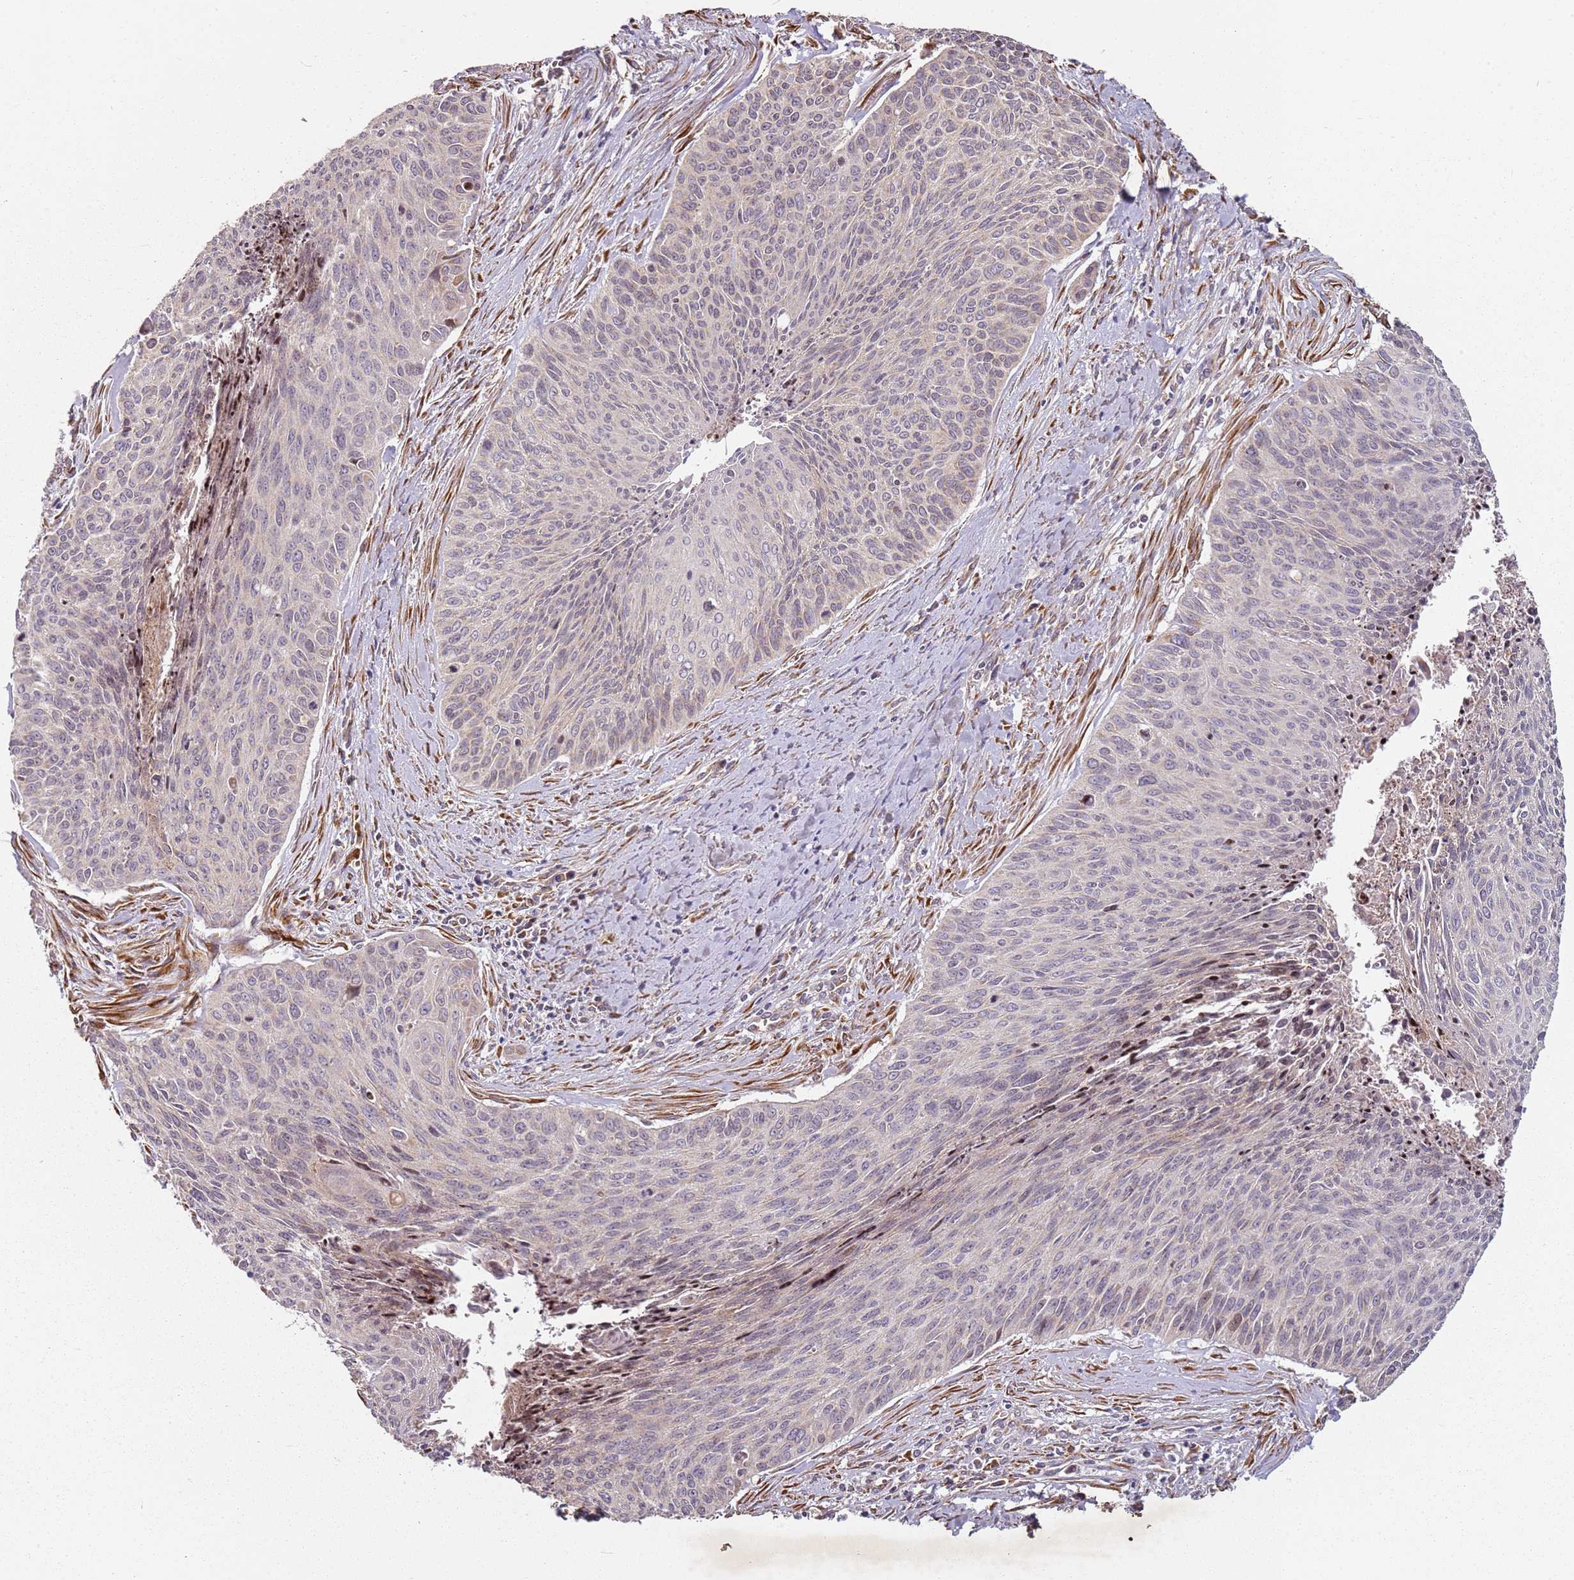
{"staining": {"intensity": "weak", "quantity": "<25%", "location": "cytoplasmic/membranous"}, "tissue": "cervical cancer", "cell_type": "Tumor cells", "image_type": "cancer", "snomed": [{"axis": "morphology", "description": "Squamous cell carcinoma, NOS"}, {"axis": "topography", "description": "Cervix"}], "caption": "Tumor cells show no significant staining in cervical cancer.", "gene": "ARFRP1", "patient": {"sex": "female", "age": 55}}